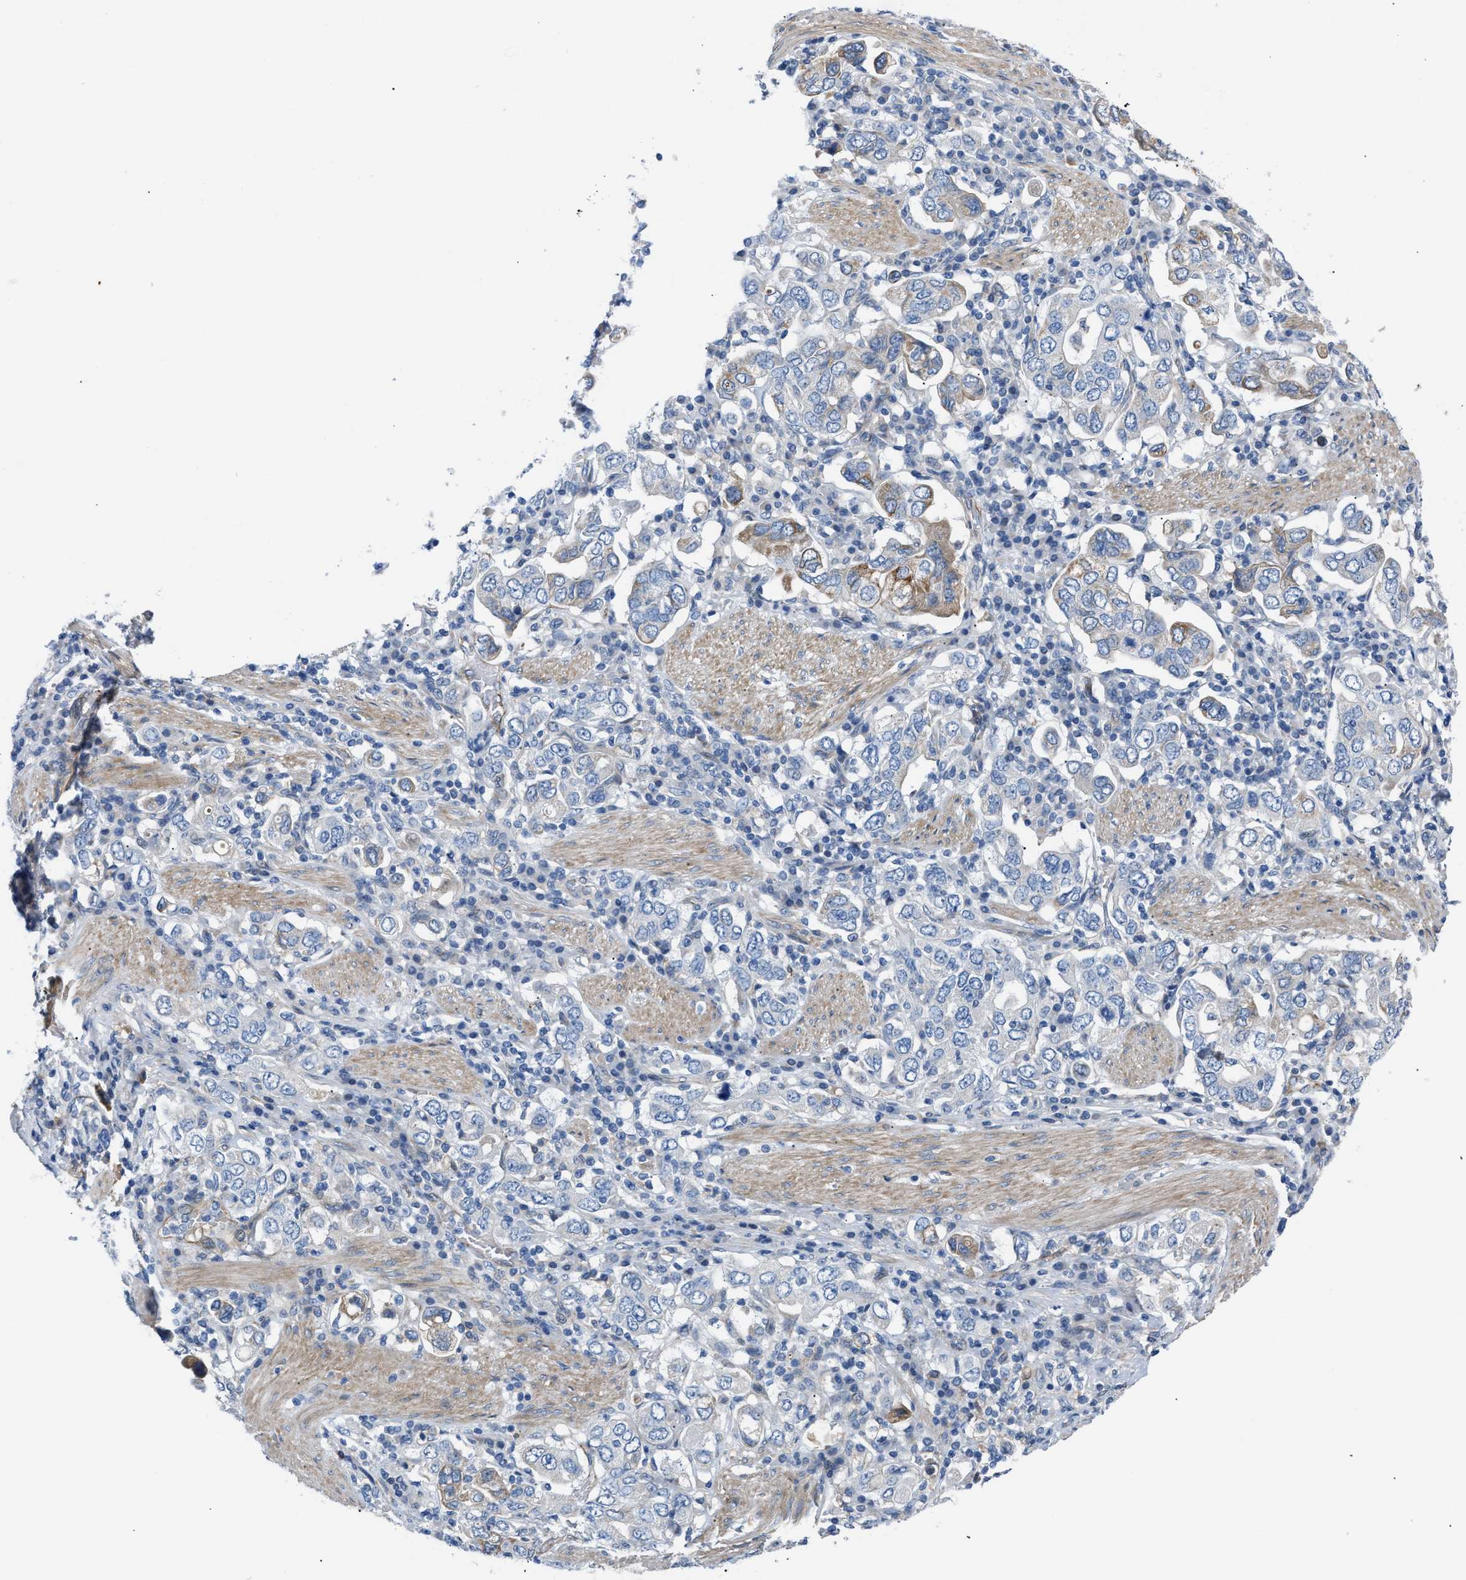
{"staining": {"intensity": "moderate", "quantity": "<25%", "location": "cytoplasmic/membranous"}, "tissue": "stomach cancer", "cell_type": "Tumor cells", "image_type": "cancer", "snomed": [{"axis": "morphology", "description": "Adenocarcinoma, NOS"}, {"axis": "topography", "description": "Stomach, upper"}], "caption": "IHC photomicrograph of neoplastic tissue: stomach cancer stained using immunohistochemistry displays low levels of moderate protein expression localized specifically in the cytoplasmic/membranous of tumor cells, appearing as a cytoplasmic/membranous brown color.", "gene": "TFPI", "patient": {"sex": "male", "age": 62}}